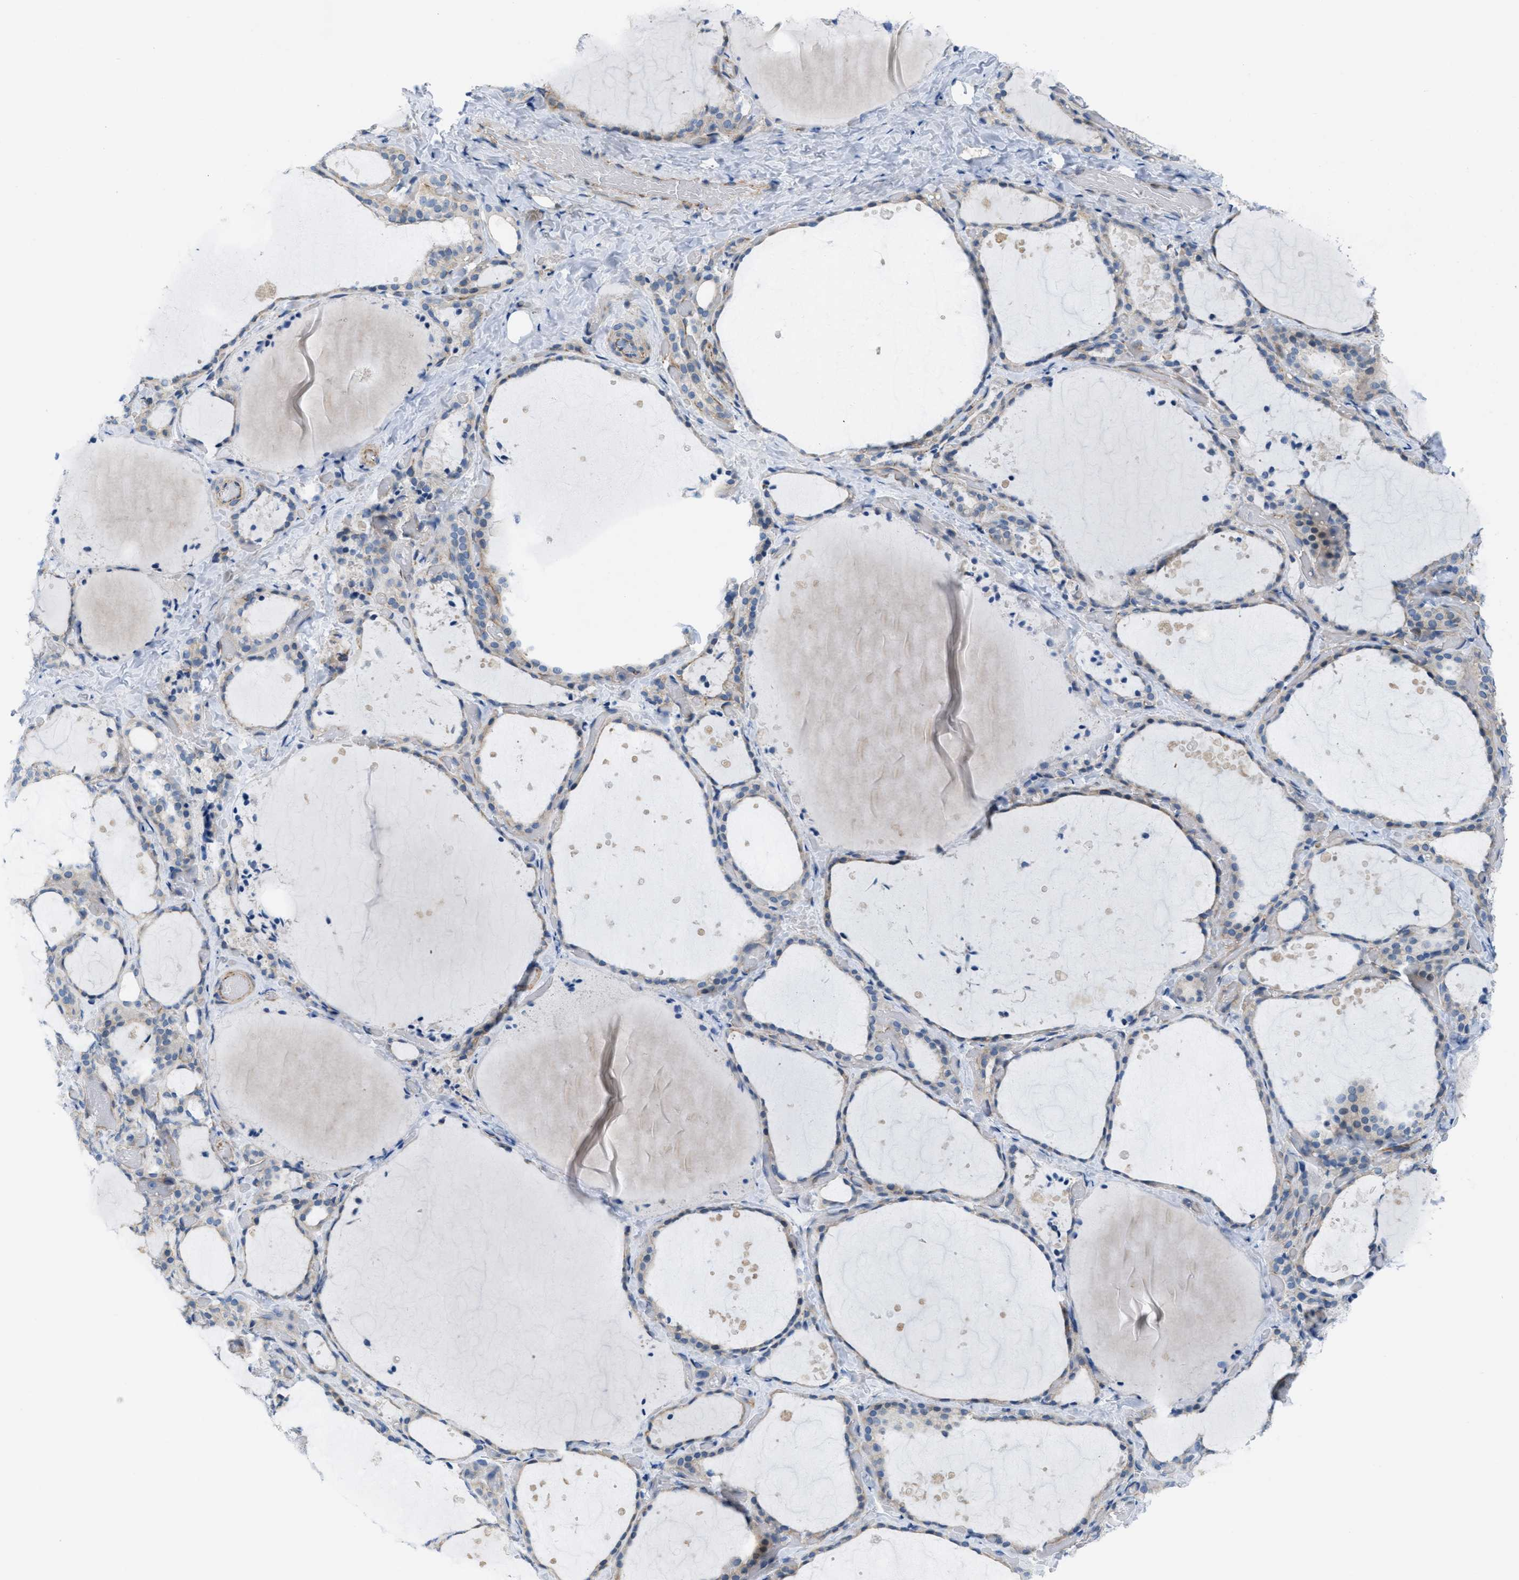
{"staining": {"intensity": "negative", "quantity": "none", "location": "none"}, "tissue": "thyroid gland", "cell_type": "Glandular cells", "image_type": "normal", "snomed": [{"axis": "morphology", "description": "Normal tissue, NOS"}, {"axis": "topography", "description": "Thyroid gland"}], "caption": "Glandular cells are negative for protein expression in unremarkable human thyroid gland.", "gene": "SLC12A1", "patient": {"sex": "female", "age": 44}}